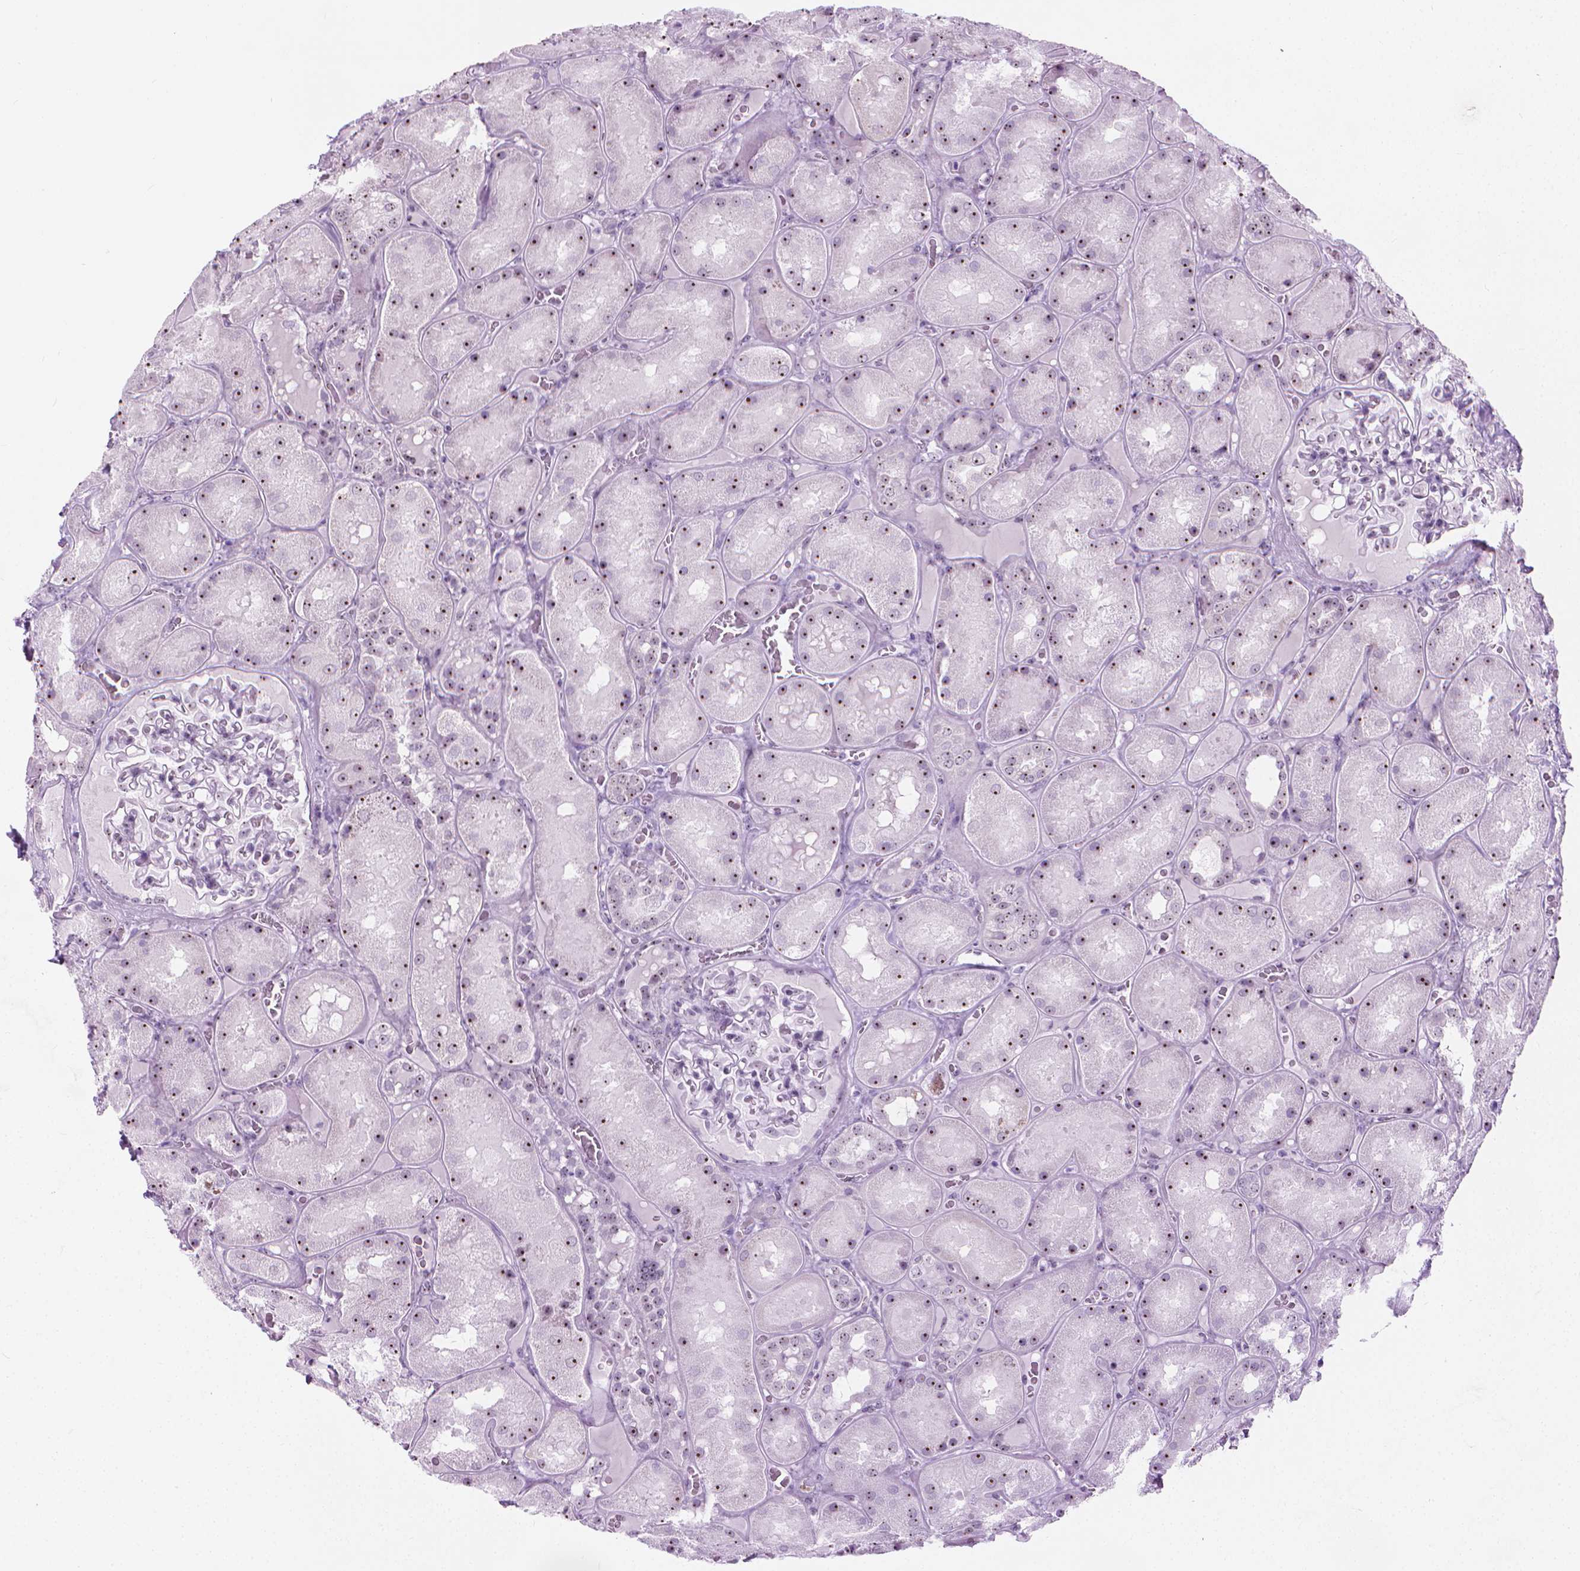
{"staining": {"intensity": "weak", "quantity": ">75%", "location": "nuclear"}, "tissue": "kidney", "cell_type": "Cells in glomeruli", "image_type": "normal", "snomed": [{"axis": "morphology", "description": "Normal tissue, NOS"}, {"axis": "topography", "description": "Kidney"}], "caption": "Brown immunohistochemical staining in normal kidney reveals weak nuclear positivity in approximately >75% of cells in glomeruli.", "gene": "NOL7", "patient": {"sex": "male", "age": 73}}